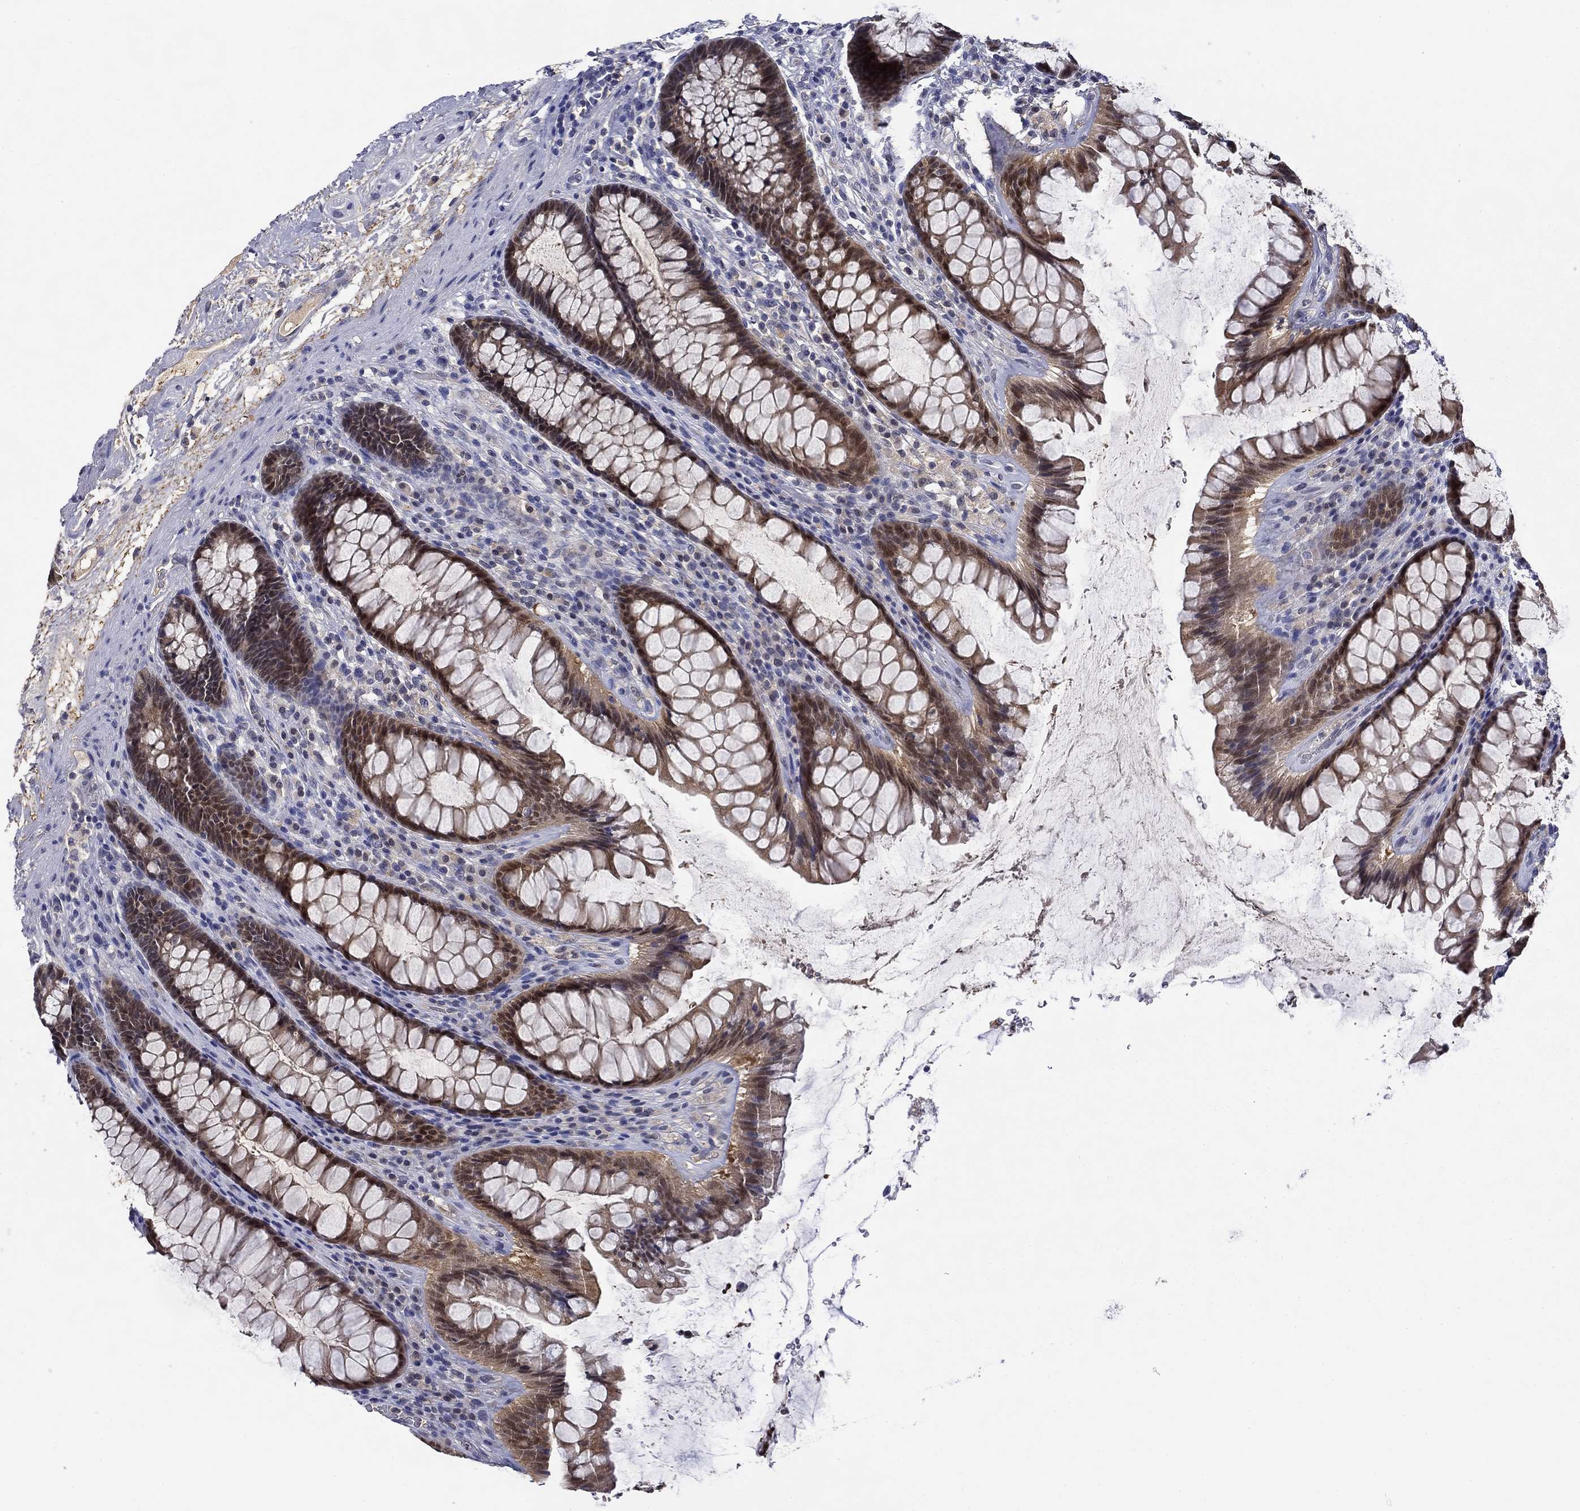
{"staining": {"intensity": "moderate", "quantity": "<25%", "location": "cytoplasmic/membranous,nuclear"}, "tissue": "rectum", "cell_type": "Glandular cells", "image_type": "normal", "snomed": [{"axis": "morphology", "description": "Normal tissue, NOS"}, {"axis": "topography", "description": "Rectum"}], "caption": "Human rectum stained with a brown dye demonstrates moderate cytoplasmic/membranous,nuclear positive expression in about <25% of glandular cells.", "gene": "DDTL", "patient": {"sex": "male", "age": 72}}